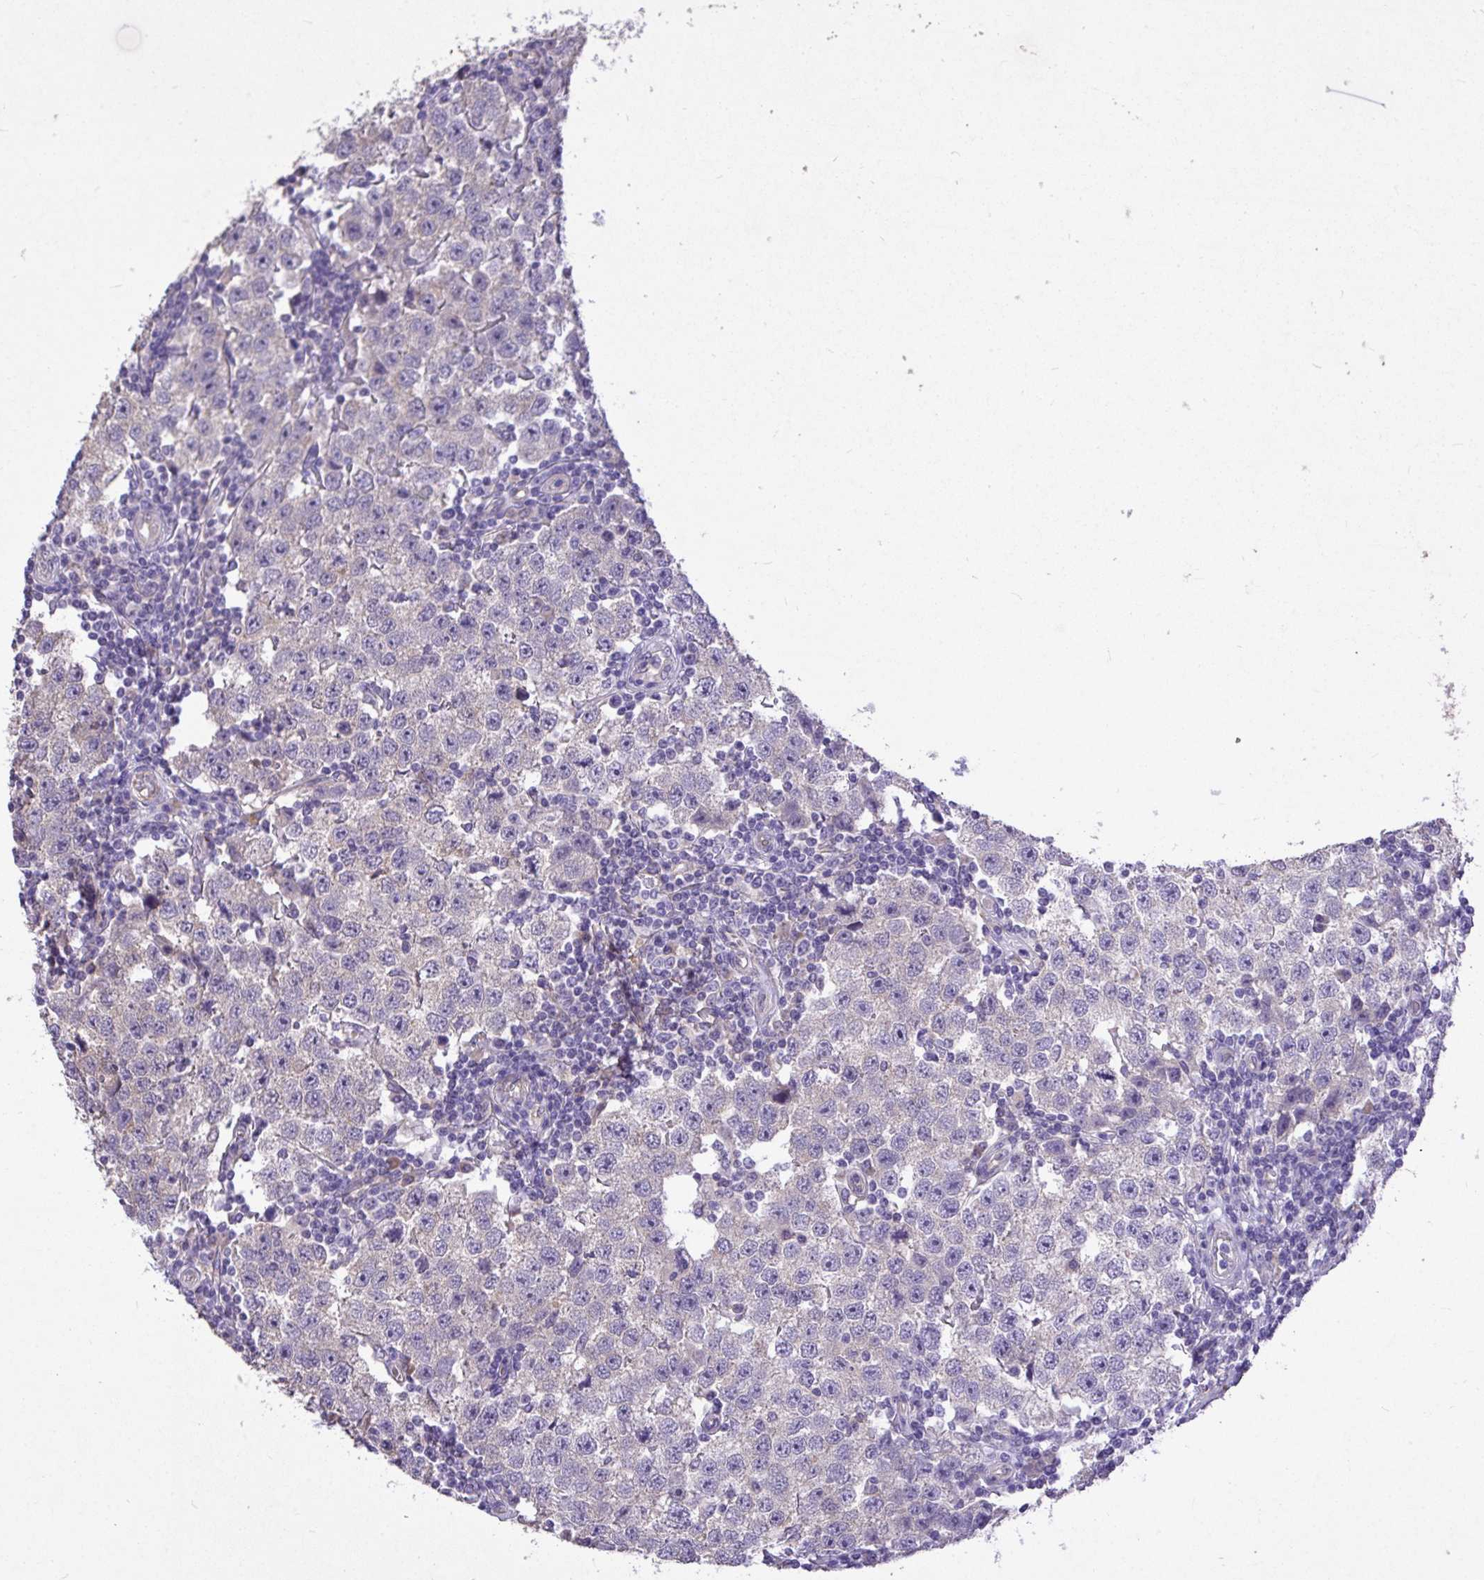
{"staining": {"intensity": "negative", "quantity": "none", "location": "none"}, "tissue": "testis cancer", "cell_type": "Tumor cells", "image_type": "cancer", "snomed": [{"axis": "morphology", "description": "Seminoma, NOS"}, {"axis": "topography", "description": "Testis"}], "caption": "This is a histopathology image of IHC staining of testis cancer, which shows no positivity in tumor cells.", "gene": "MPC2", "patient": {"sex": "male", "age": 34}}